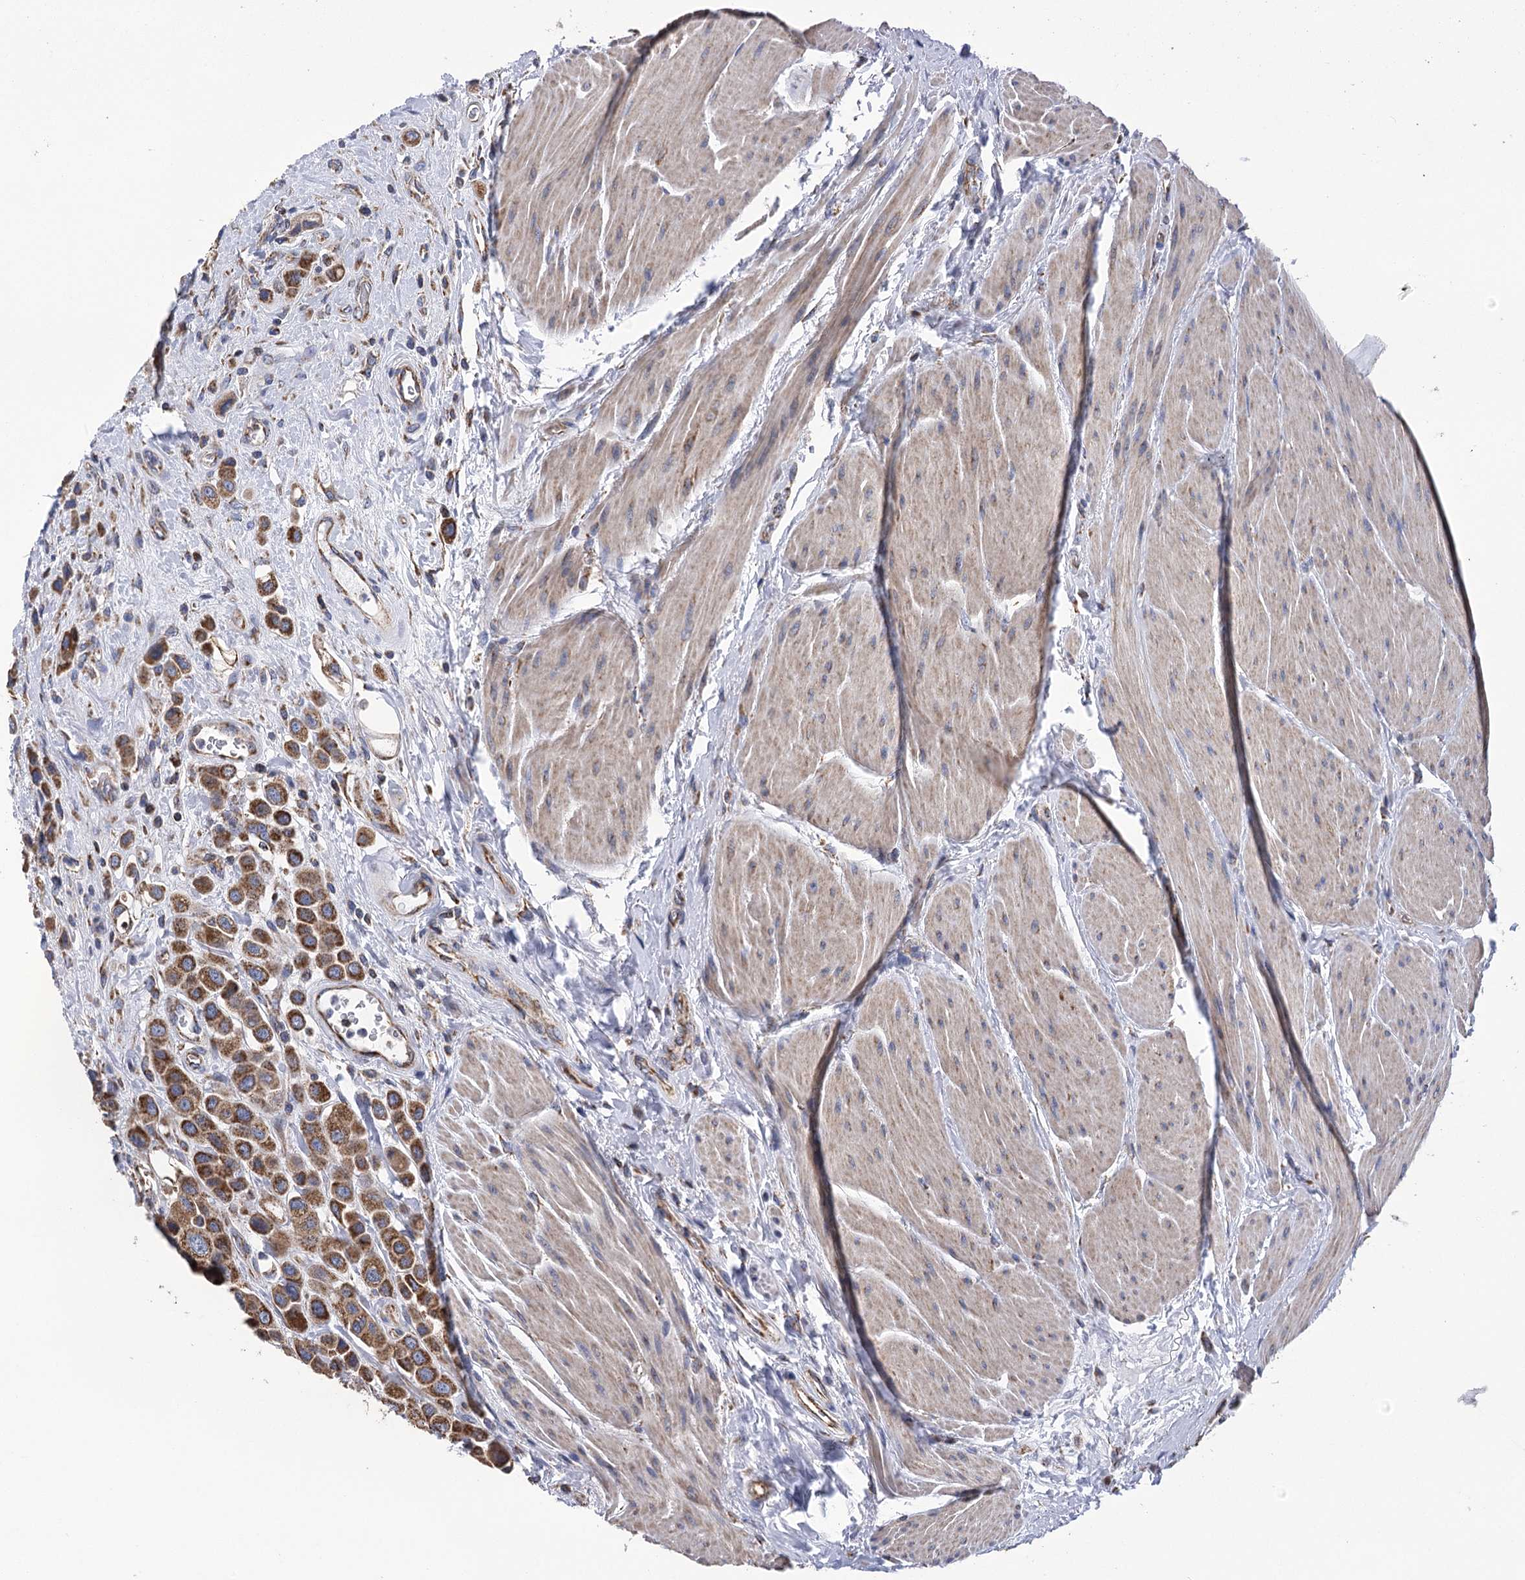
{"staining": {"intensity": "moderate", "quantity": ">75%", "location": "cytoplasmic/membranous"}, "tissue": "urothelial cancer", "cell_type": "Tumor cells", "image_type": "cancer", "snomed": [{"axis": "morphology", "description": "Urothelial carcinoma, High grade"}, {"axis": "topography", "description": "Urinary bladder"}], "caption": "About >75% of tumor cells in urothelial cancer demonstrate moderate cytoplasmic/membranous protein staining as visualized by brown immunohistochemical staining.", "gene": "CCDC73", "patient": {"sex": "male", "age": 50}}